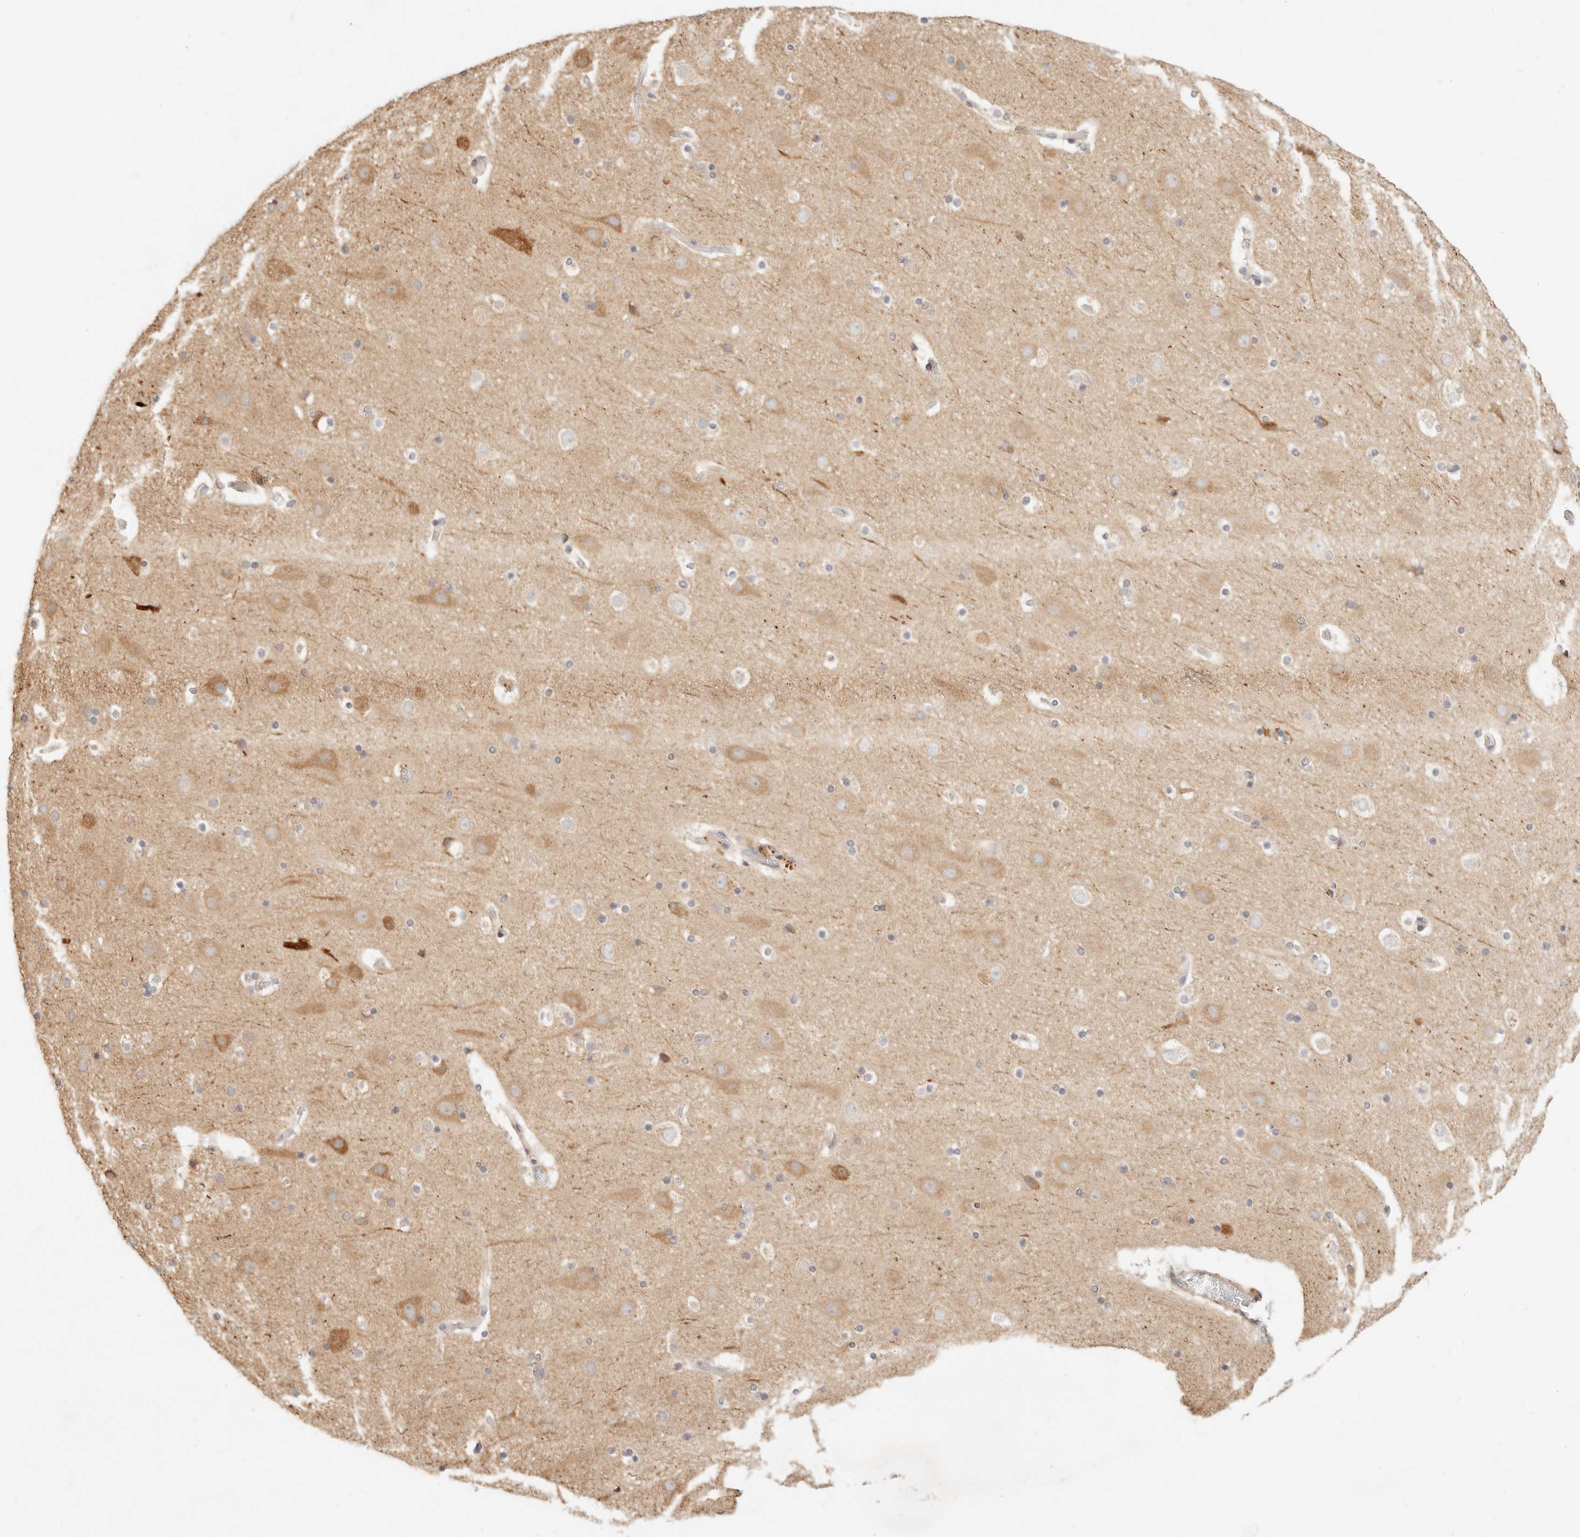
{"staining": {"intensity": "weak", "quantity": "25%-75%", "location": "cytoplasmic/membranous"}, "tissue": "cerebral cortex", "cell_type": "Endothelial cells", "image_type": "normal", "snomed": [{"axis": "morphology", "description": "Normal tissue, NOS"}, {"axis": "topography", "description": "Cerebral cortex"}], "caption": "Weak cytoplasmic/membranous positivity is appreciated in approximately 25%-75% of endothelial cells in unremarkable cerebral cortex.", "gene": "RUBCNL", "patient": {"sex": "male", "age": 57}}